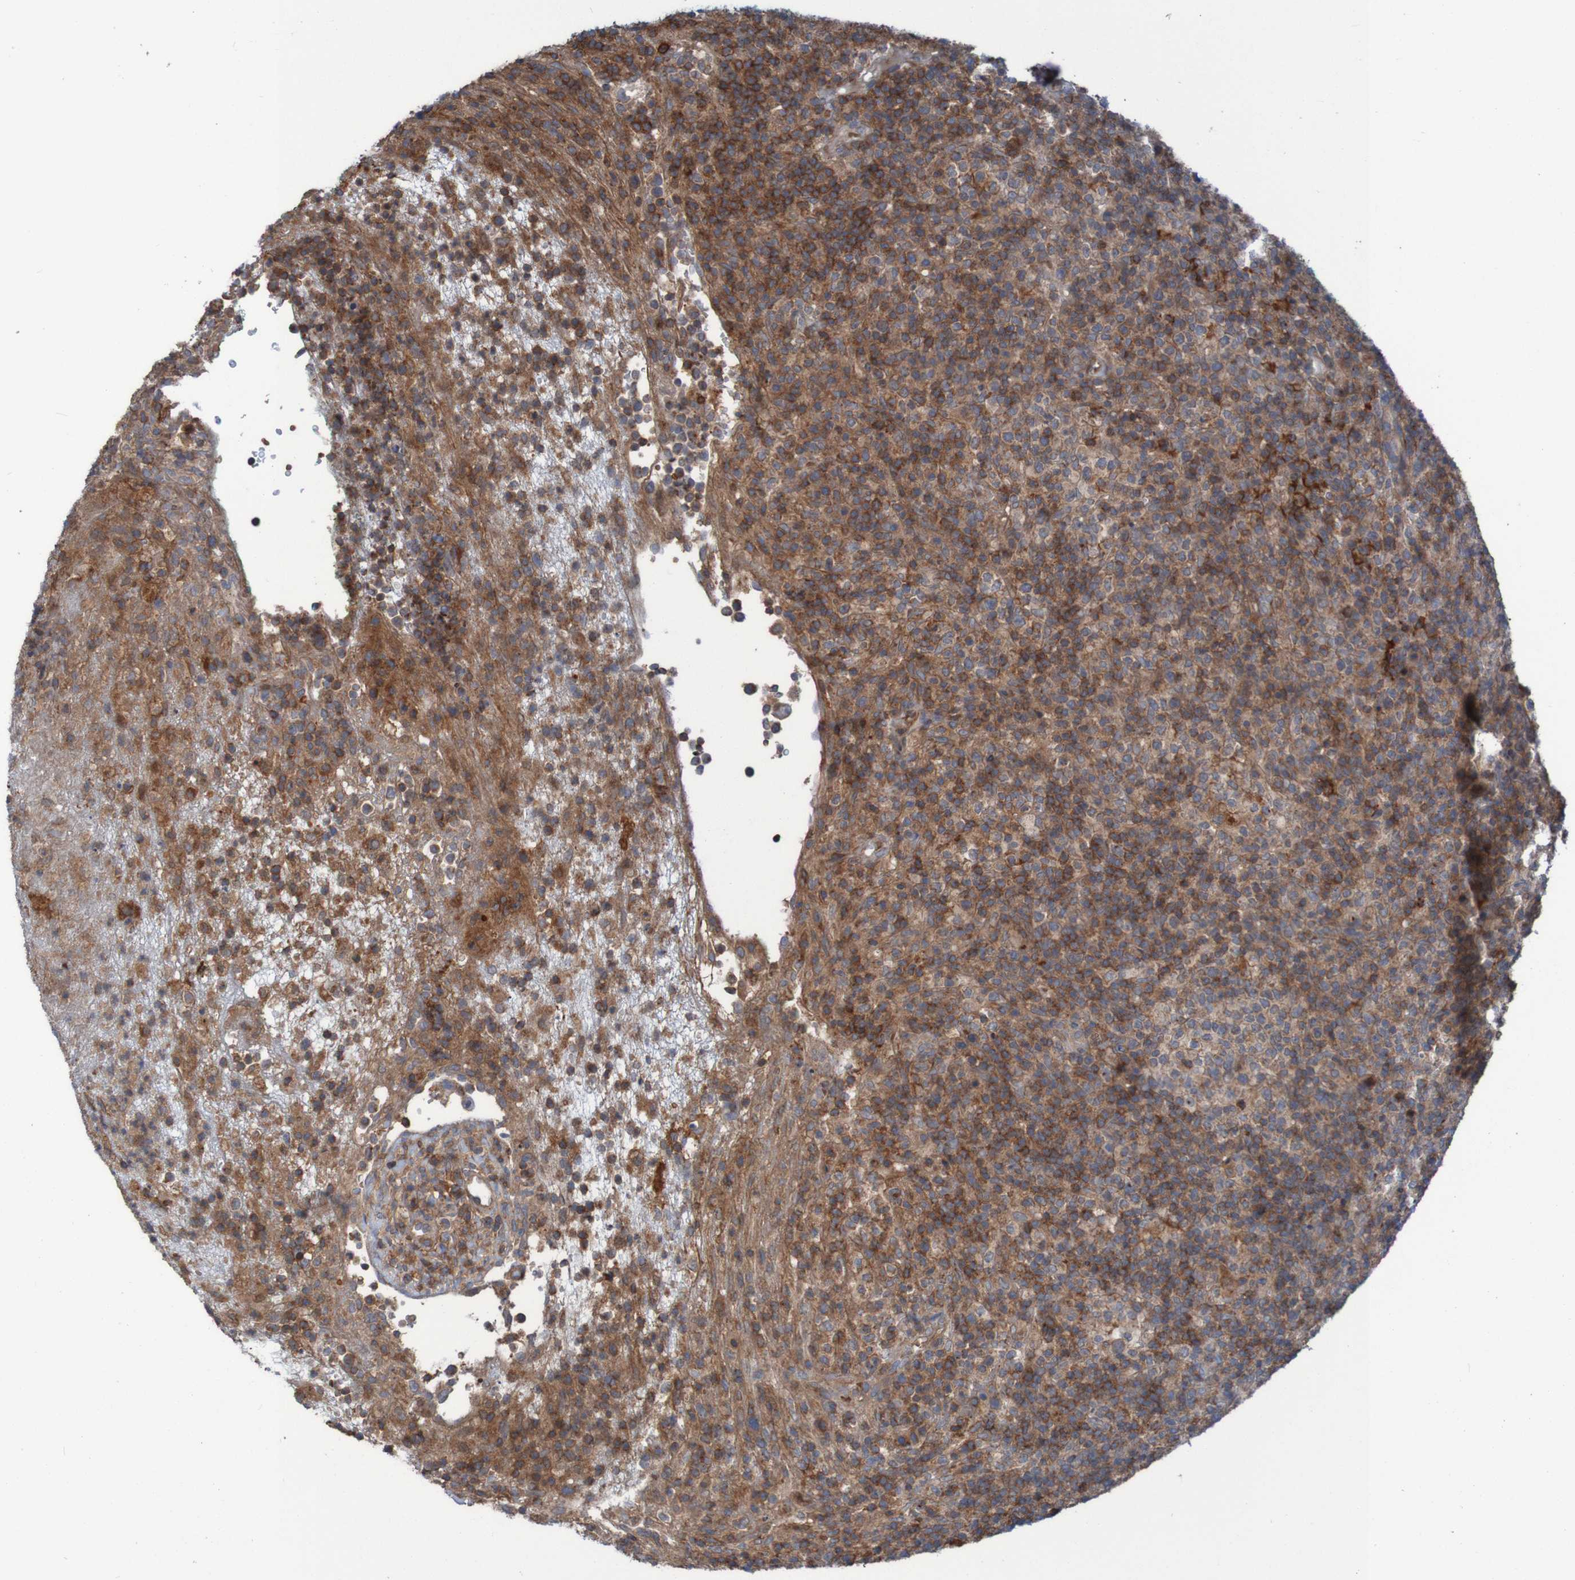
{"staining": {"intensity": "strong", "quantity": "25%-75%", "location": "cytoplasmic/membranous"}, "tissue": "lymphoma", "cell_type": "Tumor cells", "image_type": "cancer", "snomed": [{"axis": "morphology", "description": "Malignant lymphoma, non-Hodgkin's type, High grade"}, {"axis": "topography", "description": "Lymph node"}], "caption": "Immunohistochemical staining of lymphoma reveals strong cytoplasmic/membranous protein staining in approximately 25%-75% of tumor cells.", "gene": "PDGFB", "patient": {"sex": "female", "age": 76}}